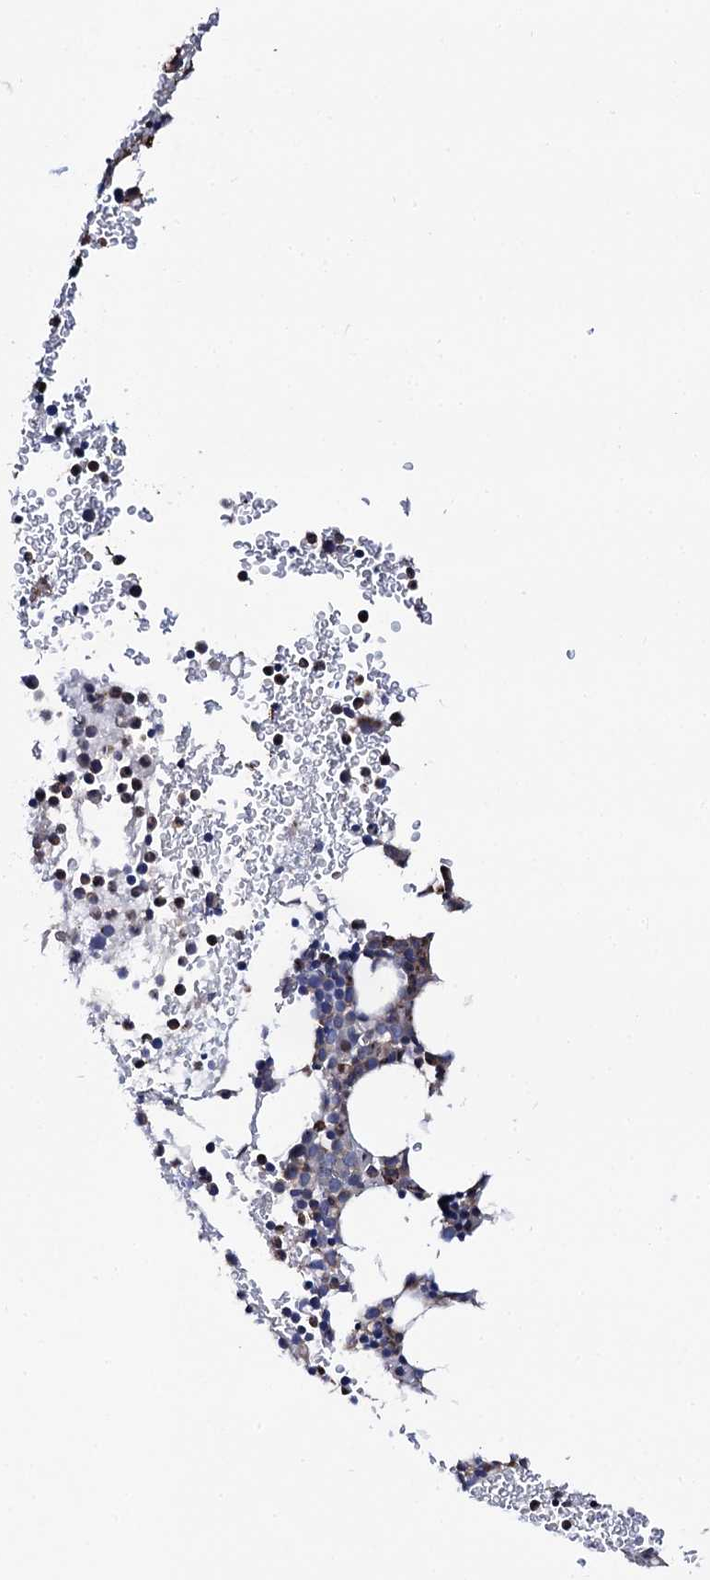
{"staining": {"intensity": "strong", "quantity": "25%-75%", "location": "cytoplasmic/membranous"}, "tissue": "bone marrow", "cell_type": "Hematopoietic cells", "image_type": "normal", "snomed": [{"axis": "morphology", "description": "Normal tissue, NOS"}, {"axis": "topography", "description": "Bone marrow"}], "caption": "Normal bone marrow reveals strong cytoplasmic/membranous staining in approximately 25%-75% of hematopoietic cells, visualized by immunohistochemistry. Immunohistochemistry stains the protein of interest in brown and the nuclei are stained blue.", "gene": "TCIRG1", "patient": {"sex": "female", "age": 76}}